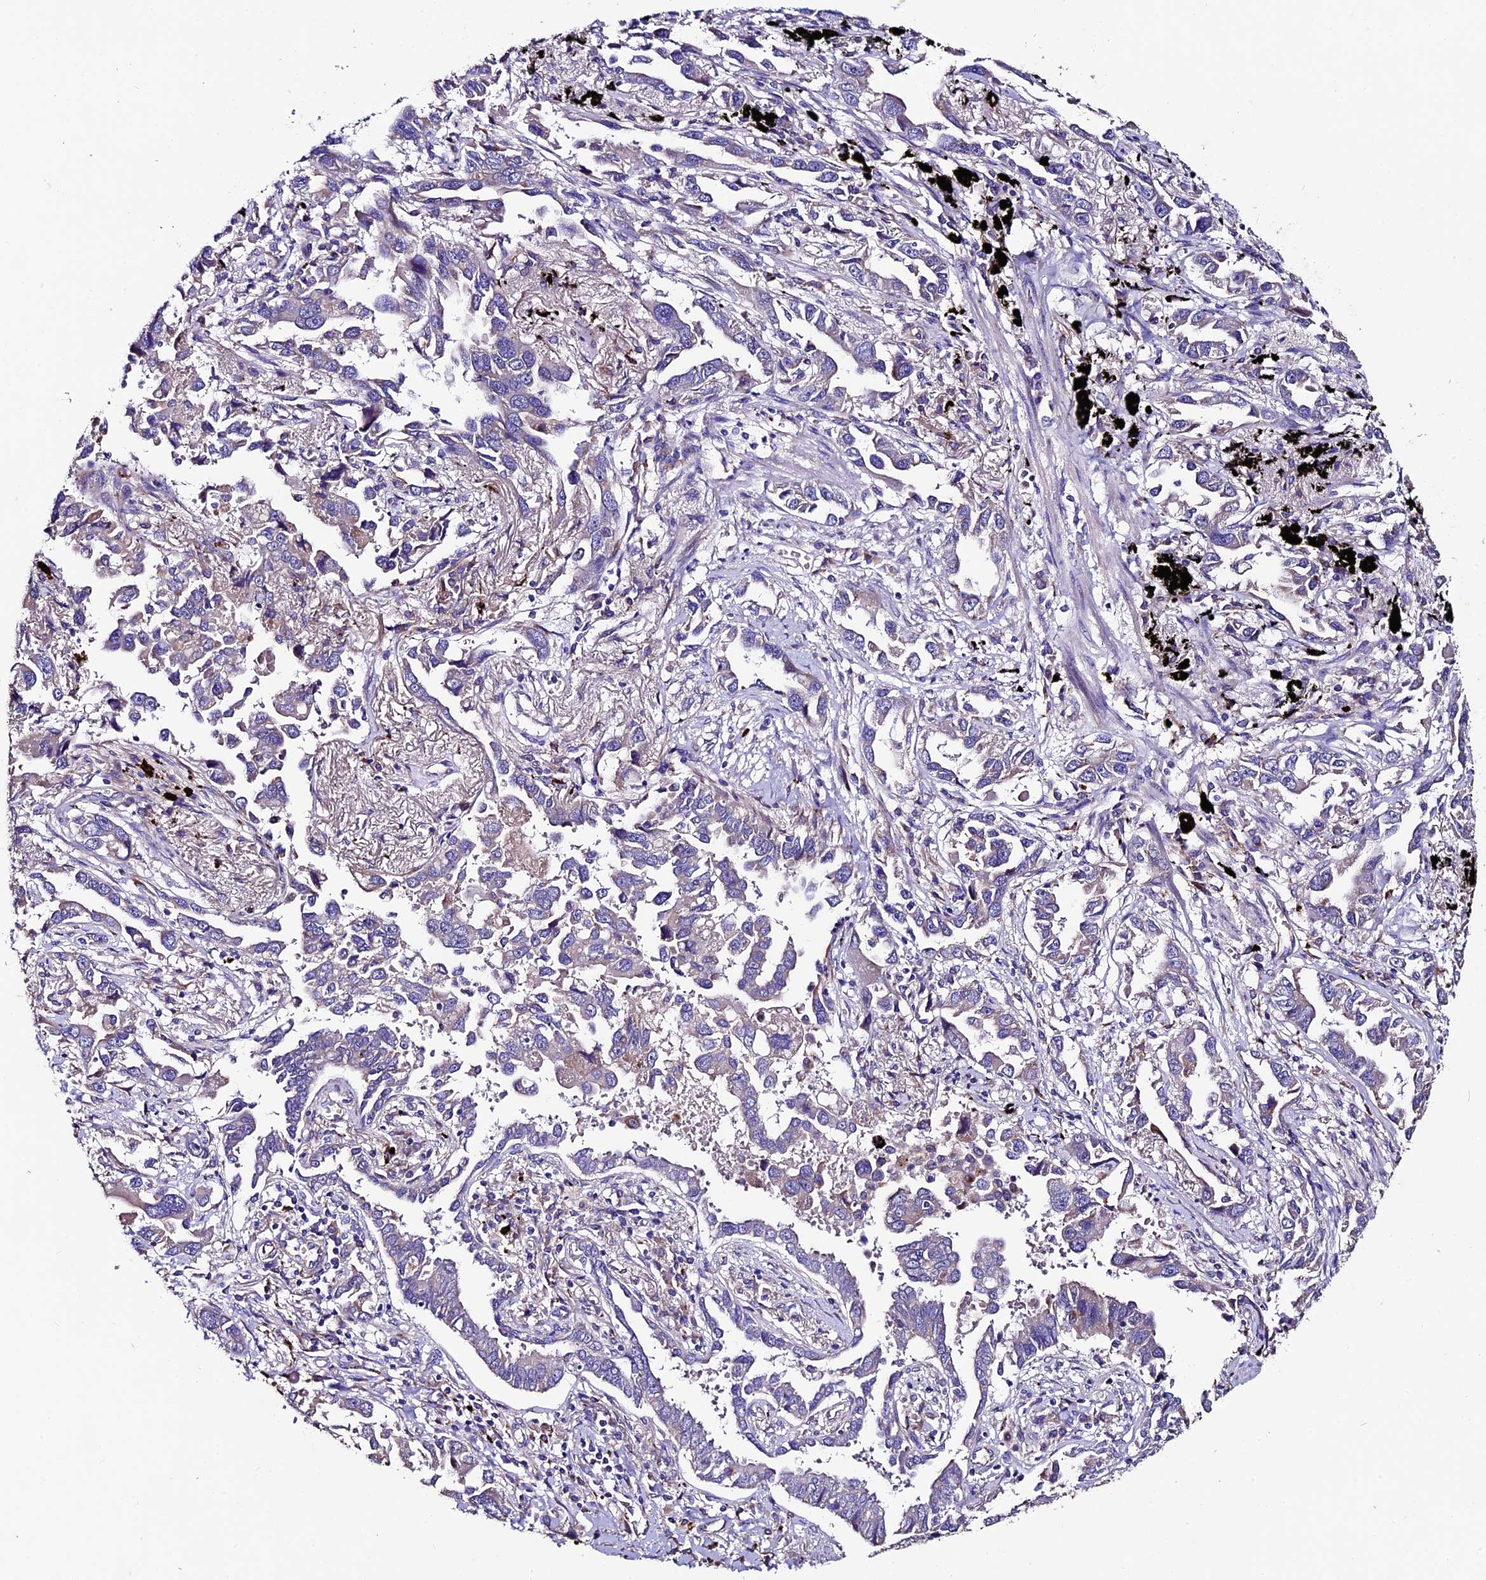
{"staining": {"intensity": "weak", "quantity": "<25%", "location": "cytoplasmic/membranous"}, "tissue": "lung cancer", "cell_type": "Tumor cells", "image_type": "cancer", "snomed": [{"axis": "morphology", "description": "Adenocarcinoma, NOS"}, {"axis": "topography", "description": "Lung"}], "caption": "Immunohistochemical staining of human lung cancer shows no significant staining in tumor cells.", "gene": "CLN5", "patient": {"sex": "male", "age": 67}}